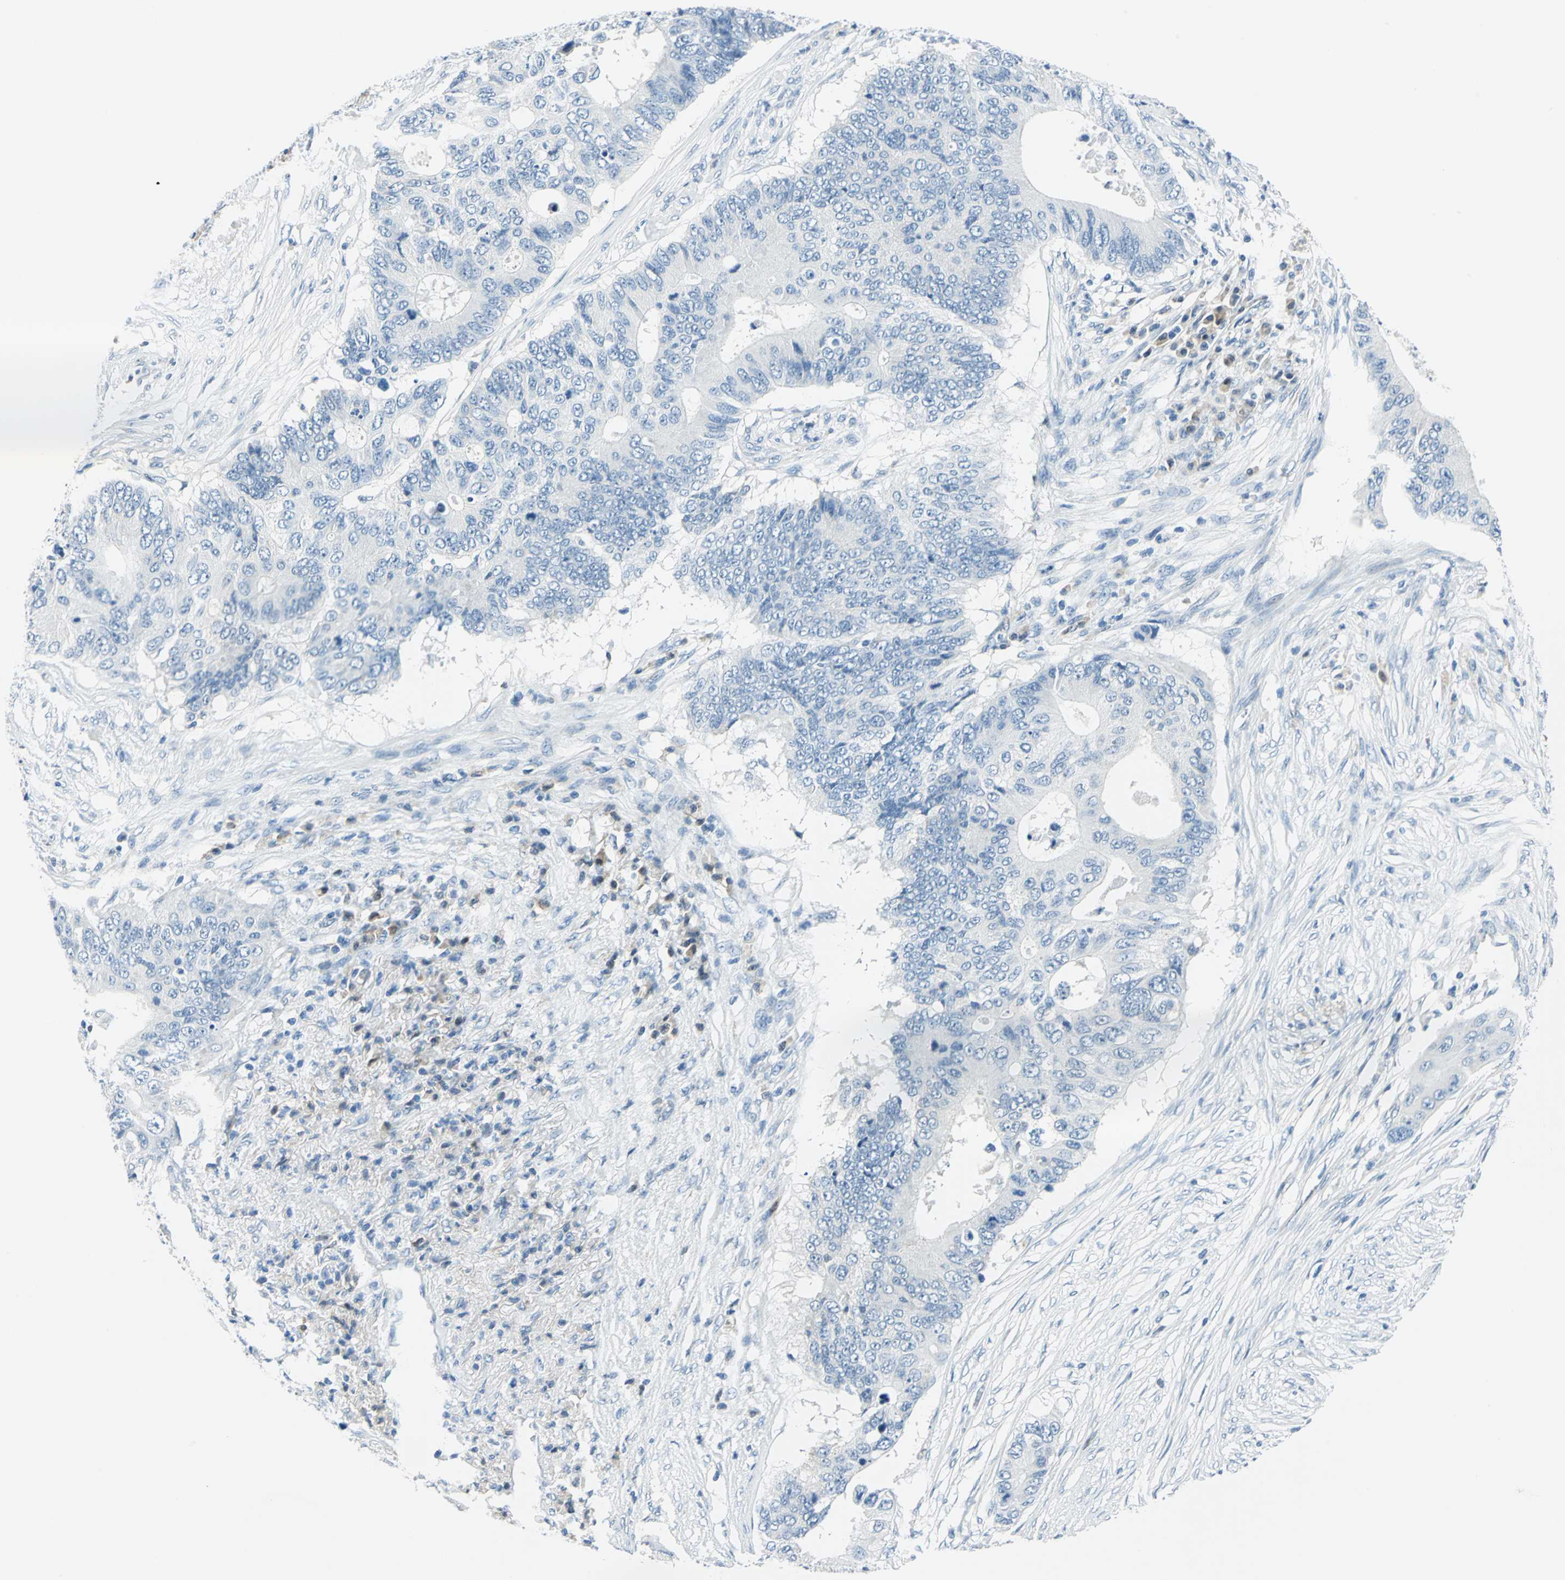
{"staining": {"intensity": "negative", "quantity": "none", "location": "none"}, "tissue": "colorectal cancer", "cell_type": "Tumor cells", "image_type": "cancer", "snomed": [{"axis": "morphology", "description": "Adenocarcinoma, NOS"}, {"axis": "topography", "description": "Colon"}], "caption": "Human colorectal cancer stained for a protein using immunohistochemistry shows no staining in tumor cells.", "gene": "AKR1A1", "patient": {"sex": "male", "age": 71}}